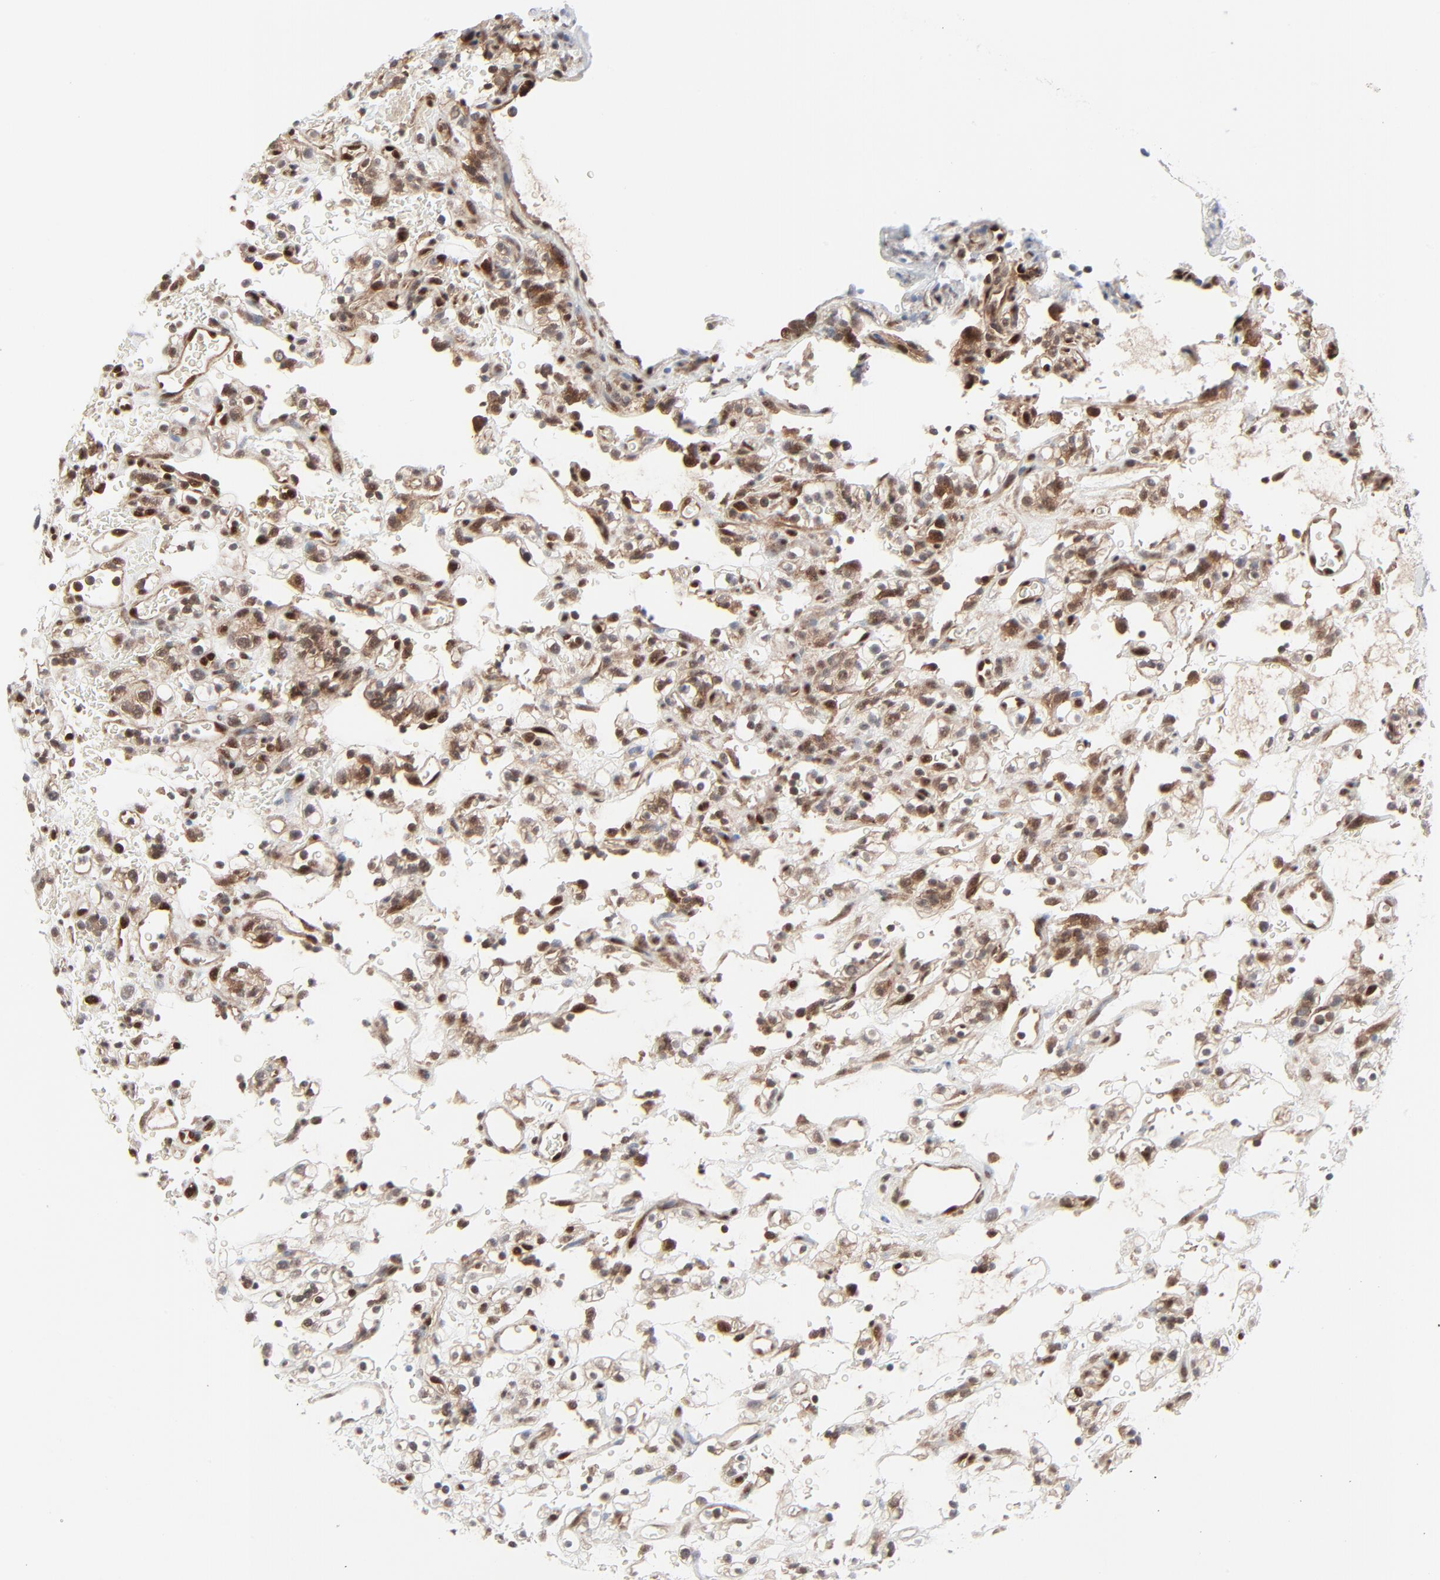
{"staining": {"intensity": "moderate", "quantity": ">75%", "location": "cytoplasmic/membranous,nuclear"}, "tissue": "renal cancer", "cell_type": "Tumor cells", "image_type": "cancer", "snomed": [{"axis": "morphology", "description": "Normal tissue, NOS"}, {"axis": "morphology", "description": "Adenocarcinoma, NOS"}, {"axis": "topography", "description": "Kidney"}], "caption": "Protein expression analysis of renal adenocarcinoma reveals moderate cytoplasmic/membranous and nuclear staining in approximately >75% of tumor cells.", "gene": "AKT1", "patient": {"sex": "female", "age": 72}}